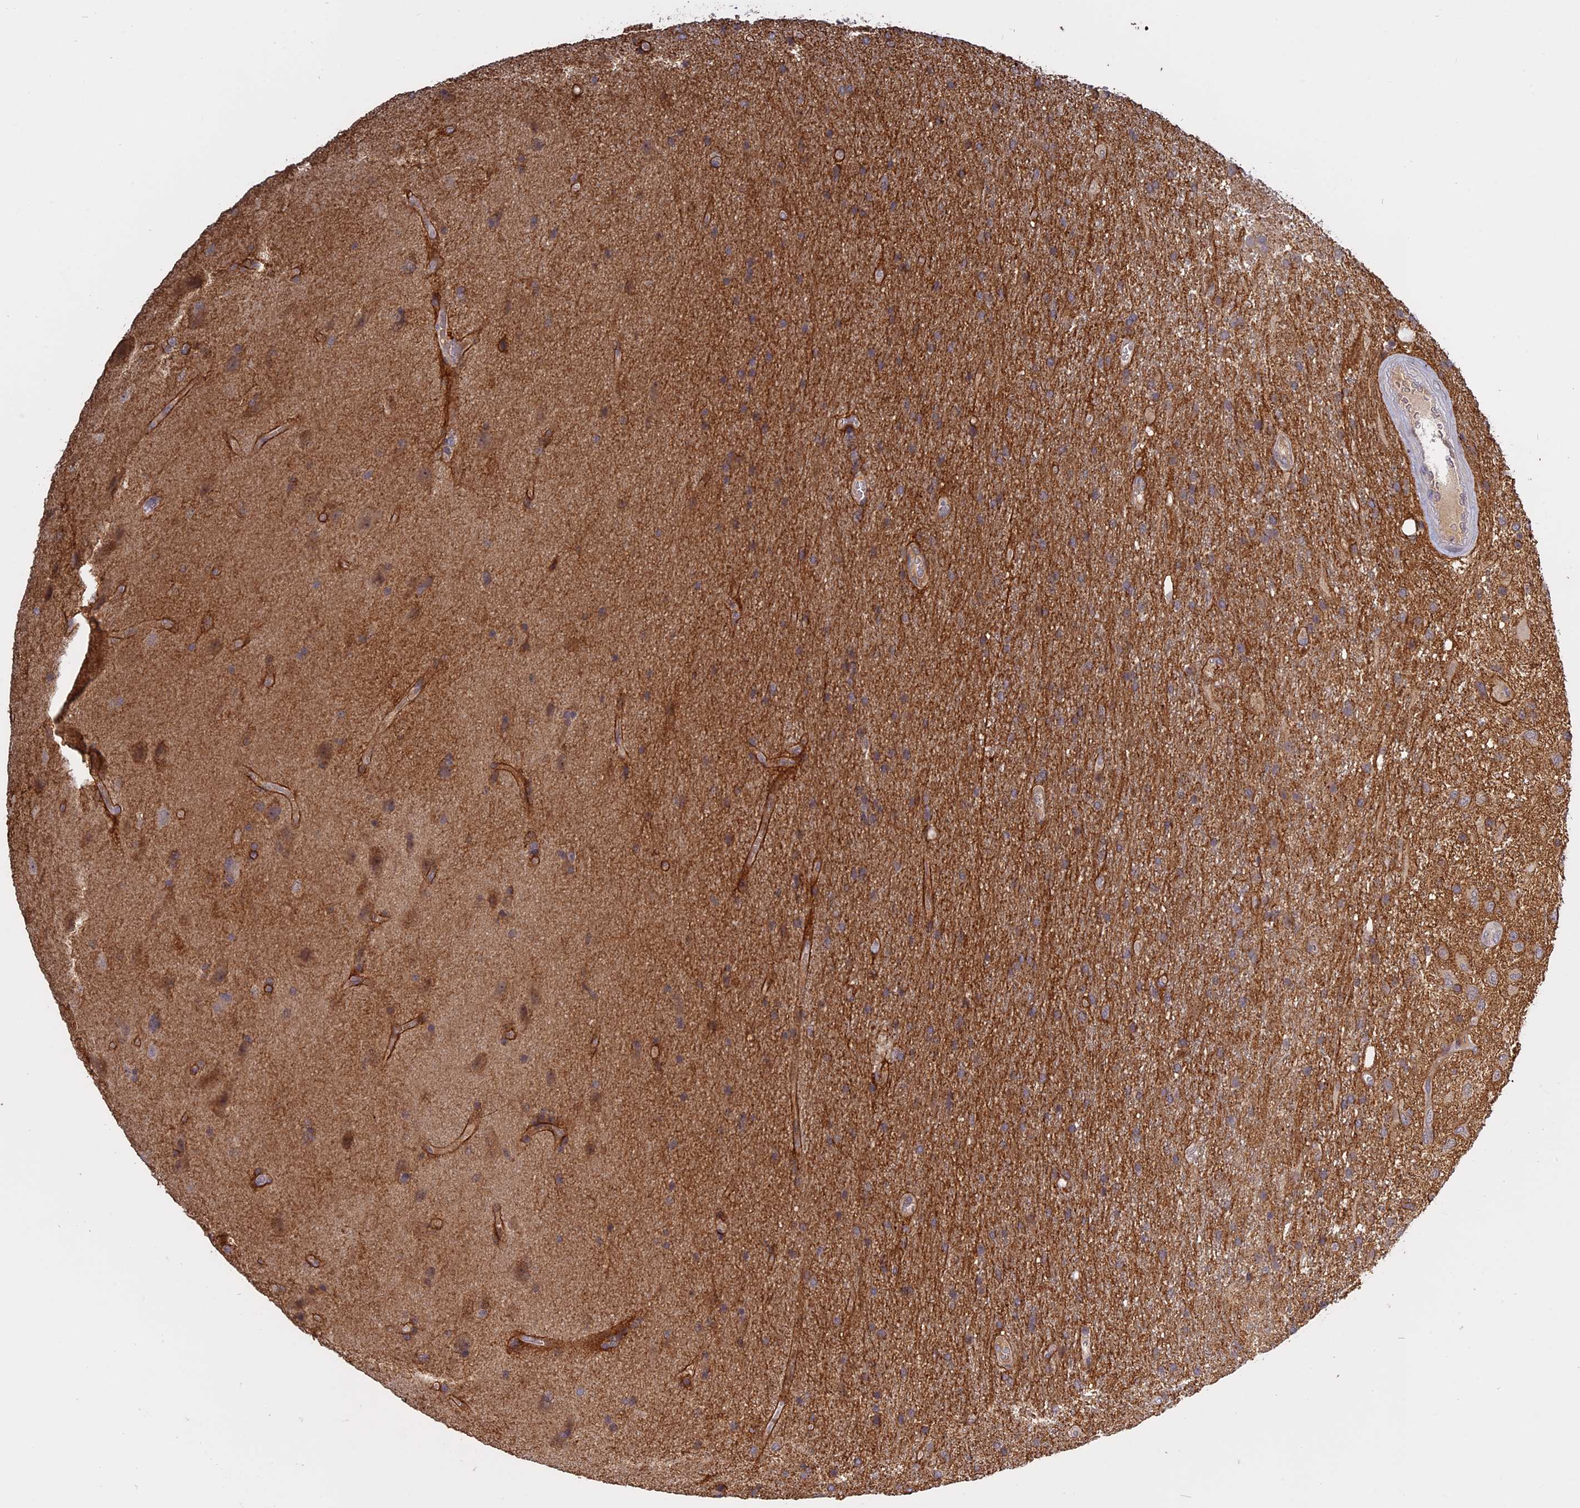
{"staining": {"intensity": "moderate", "quantity": "25%-75%", "location": "cytoplasmic/membranous"}, "tissue": "glioma", "cell_type": "Tumor cells", "image_type": "cancer", "snomed": [{"axis": "morphology", "description": "Glioma, malignant, Low grade"}, {"axis": "topography", "description": "Brain"}], "caption": "Moderate cytoplasmic/membranous protein positivity is seen in about 25%-75% of tumor cells in glioma.", "gene": "TMEM208", "patient": {"sex": "male", "age": 66}}